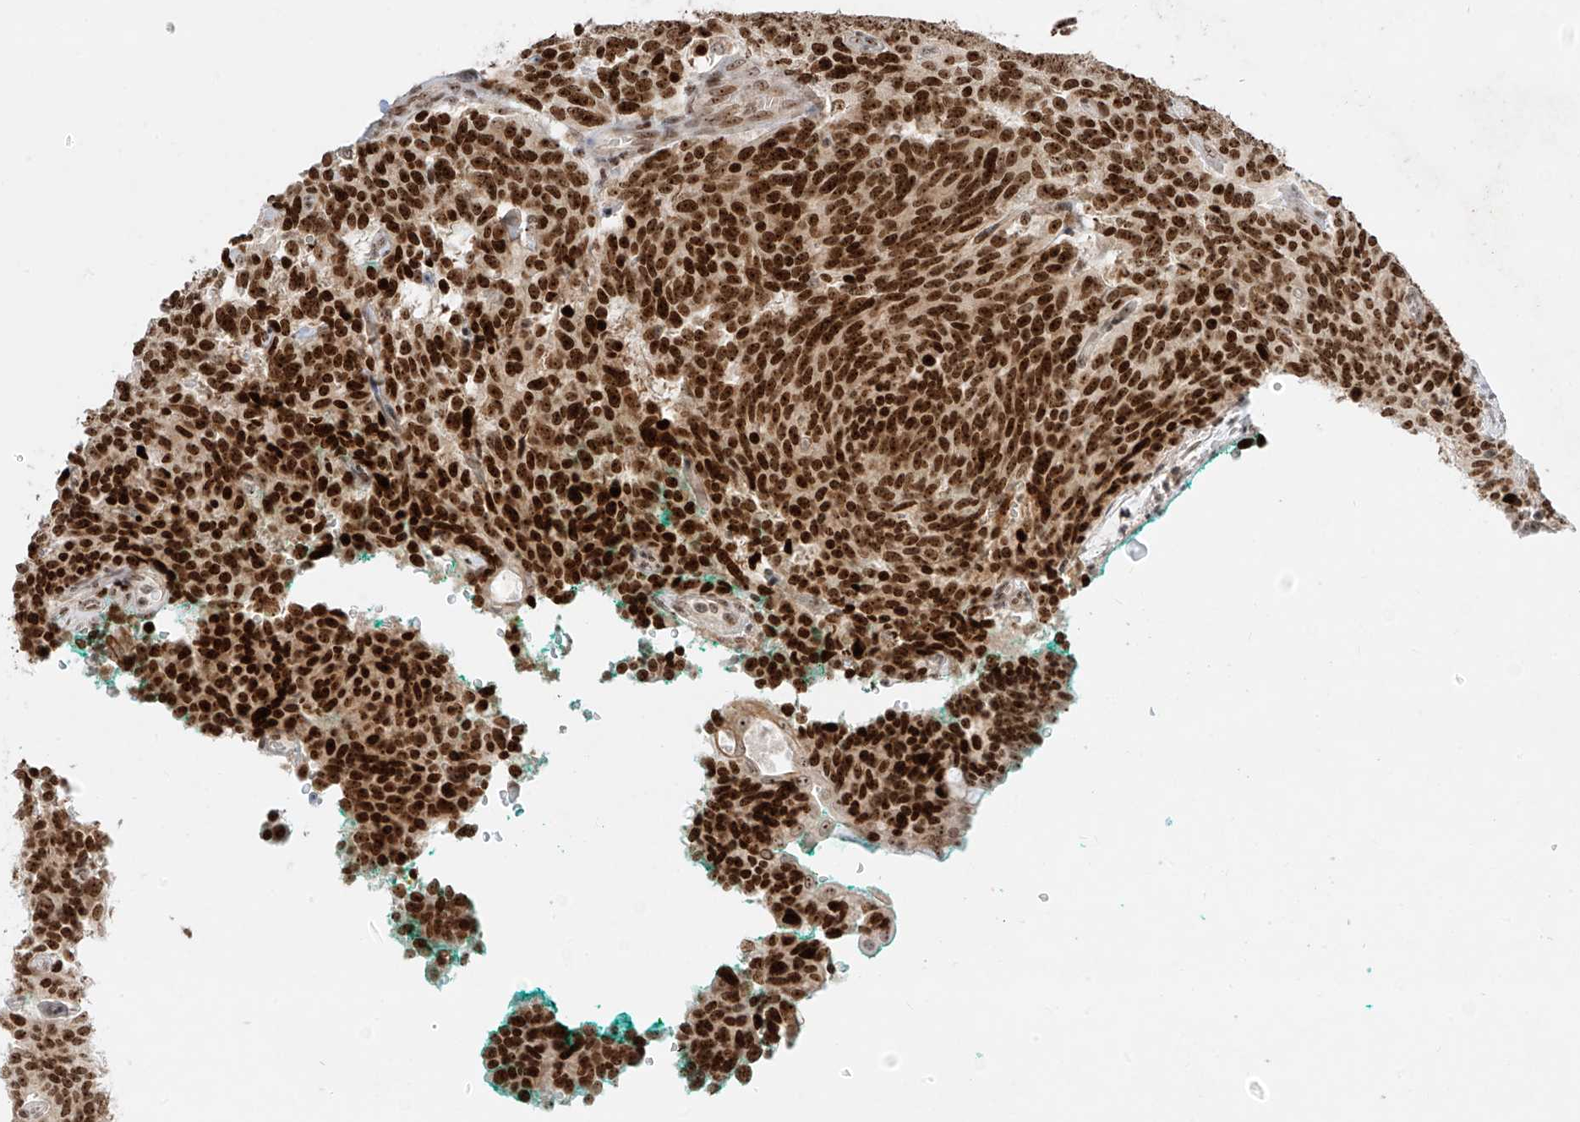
{"staining": {"intensity": "strong", "quantity": ">75%", "location": "nuclear"}, "tissue": "carcinoid", "cell_type": "Tumor cells", "image_type": "cancer", "snomed": [{"axis": "morphology", "description": "Carcinoid, malignant, NOS"}, {"axis": "topography", "description": "Lung"}], "caption": "An IHC image of neoplastic tissue is shown. Protein staining in brown labels strong nuclear positivity in carcinoid within tumor cells. The staining is performed using DAB (3,3'-diaminobenzidine) brown chromogen to label protein expression. The nuclei are counter-stained blue using hematoxylin.", "gene": "ZNF512", "patient": {"sex": "female", "age": 46}}